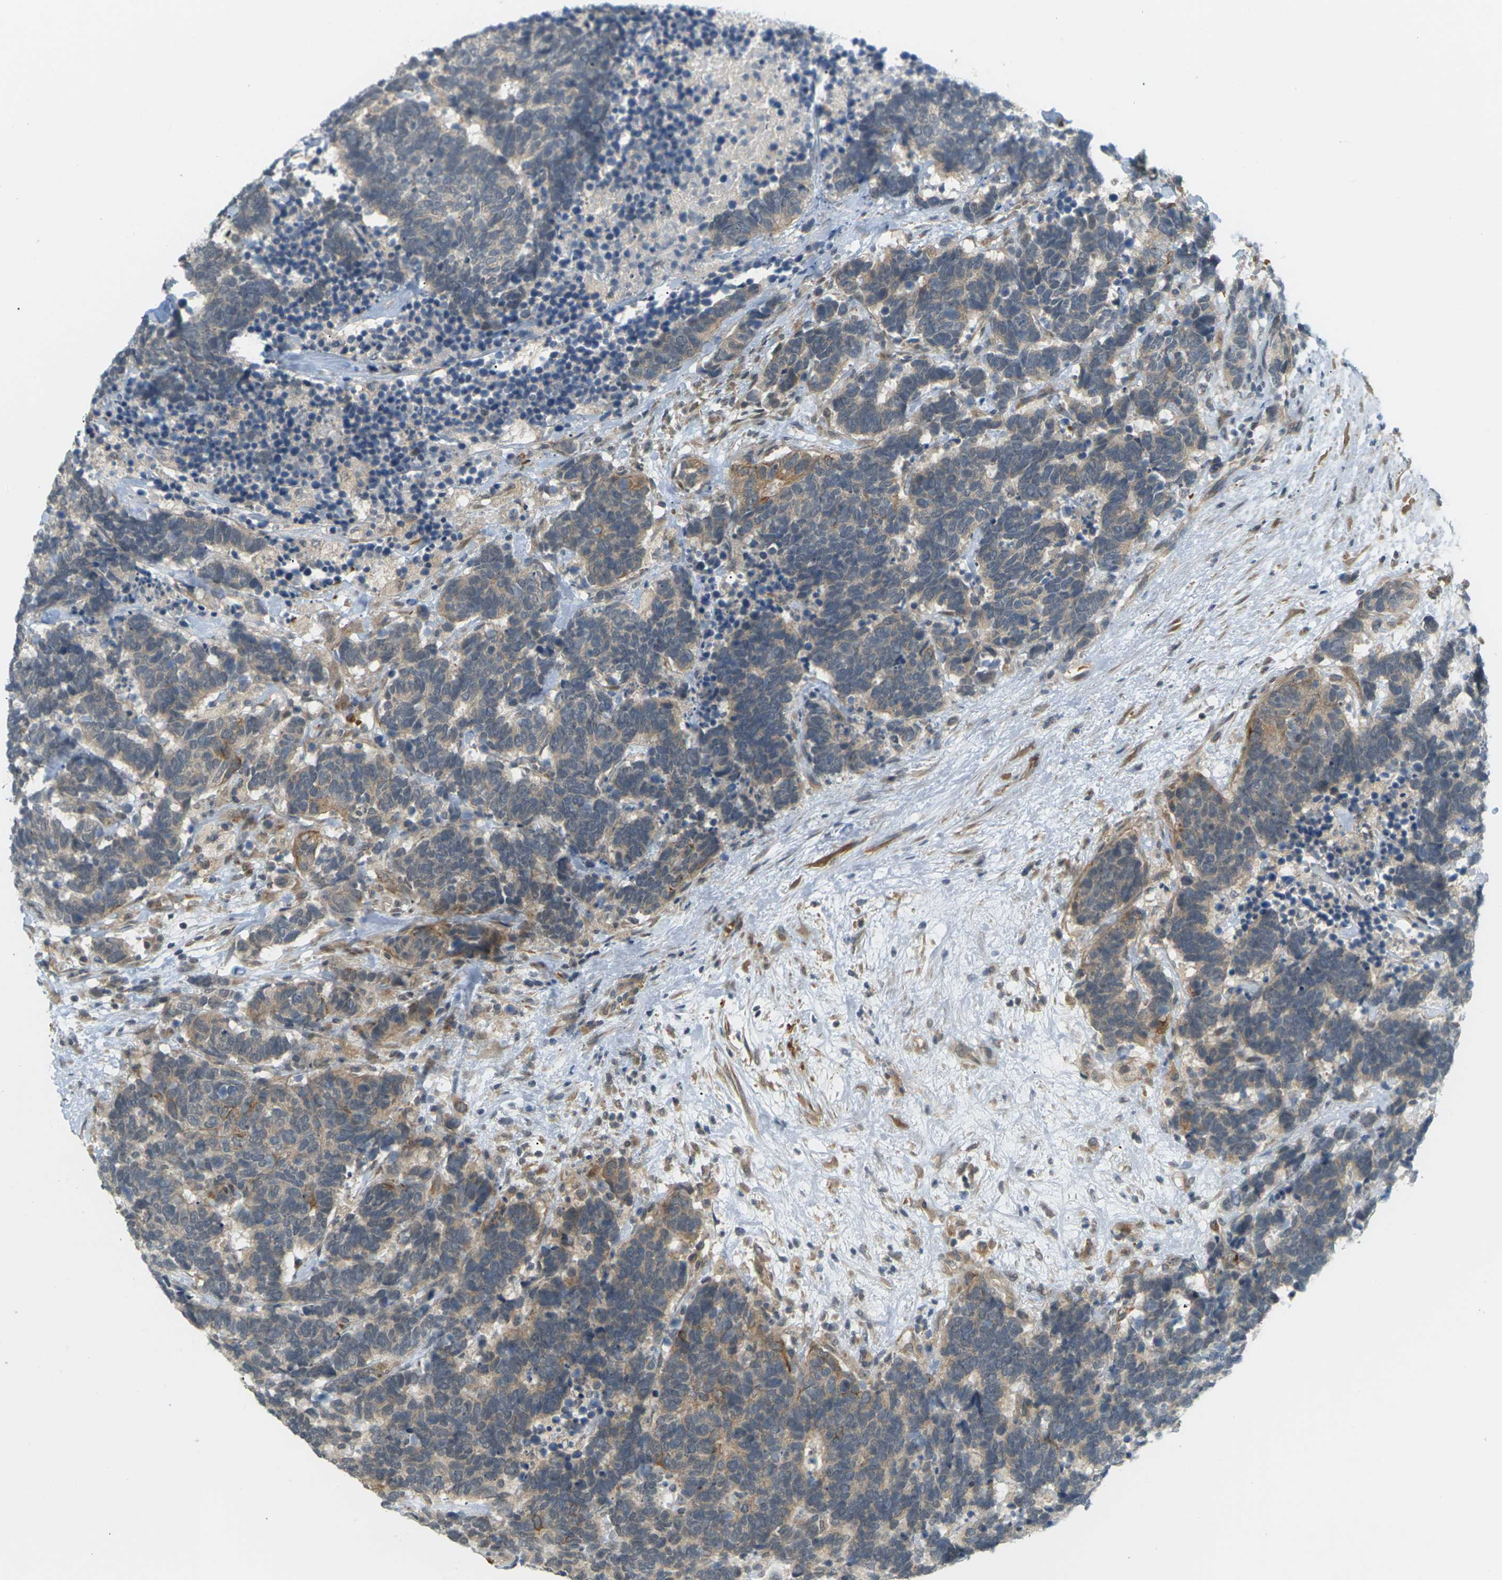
{"staining": {"intensity": "weak", "quantity": ">75%", "location": "cytoplasmic/membranous"}, "tissue": "carcinoid", "cell_type": "Tumor cells", "image_type": "cancer", "snomed": [{"axis": "morphology", "description": "Carcinoma, NOS"}, {"axis": "morphology", "description": "Carcinoid, malignant, NOS"}, {"axis": "topography", "description": "Urinary bladder"}], "caption": "Brown immunohistochemical staining in human carcinoid demonstrates weak cytoplasmic/membranous staining in about >75% of tumor cells.", "gene": "SOCS6", "patient": {"sex": "male", "age": 57}}